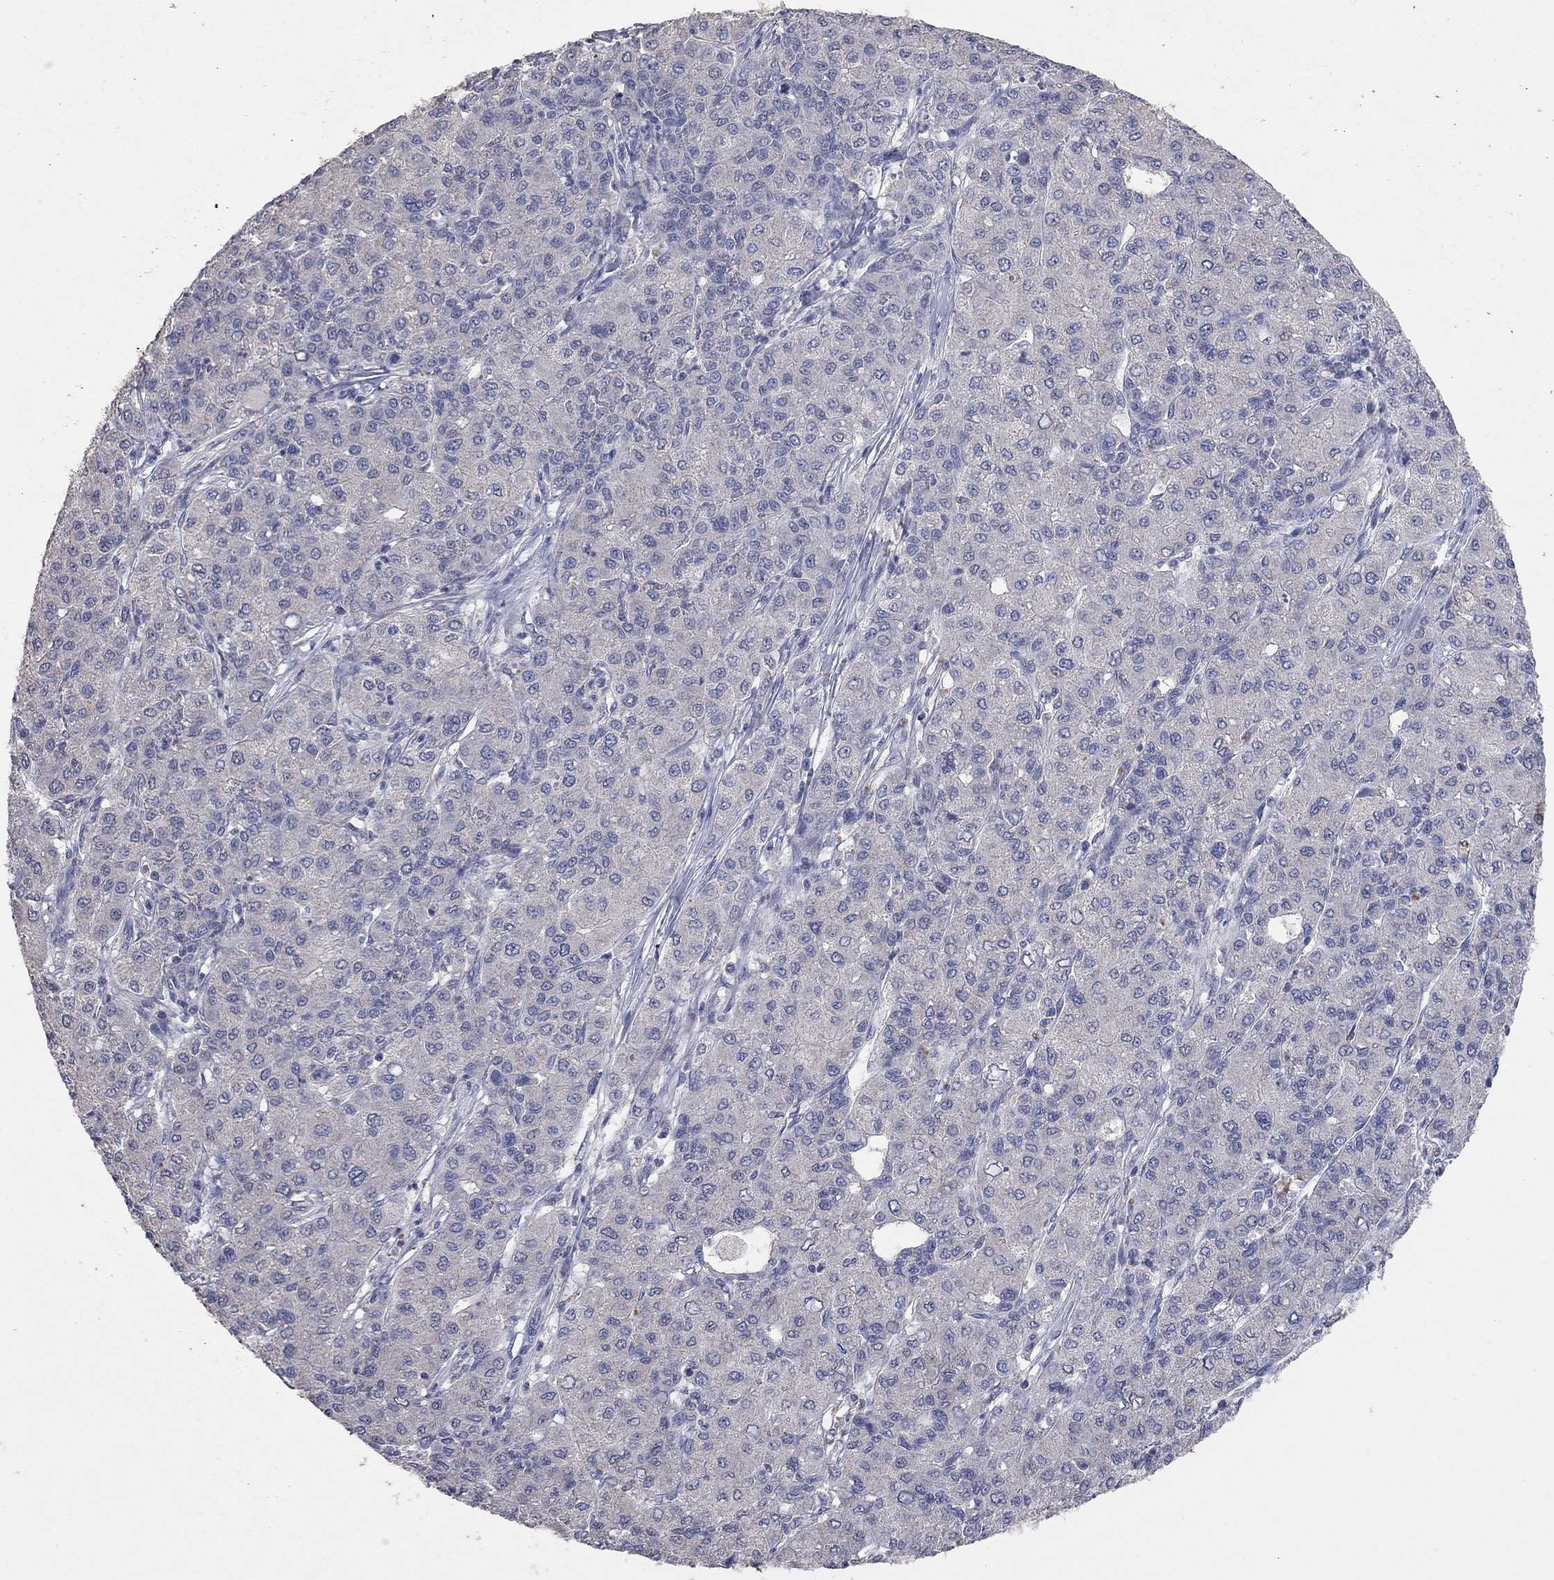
{"staining": {"intensity": "negative", "quantity": "none", "location": "none"}, "tissue": "liver cancer", "cell_type": "Tumor cells", "image_type": "cancer", "snomed": [{"axis": "morphology", "description": "Carcinoma, Hepatocellular, NOS"}, {"axis": "topography", "description": "Liver"}], "caption": "DAB (3,3'-diaminobenzidine) immunohistochemical staining of liver hepatocellular carcinoma demonstrates no significant expression in tumor cells. (IHC, brightfield microscopy, high magnification).", "gene": "MMP13", "patient": {"sex": "male", "age": 65}}